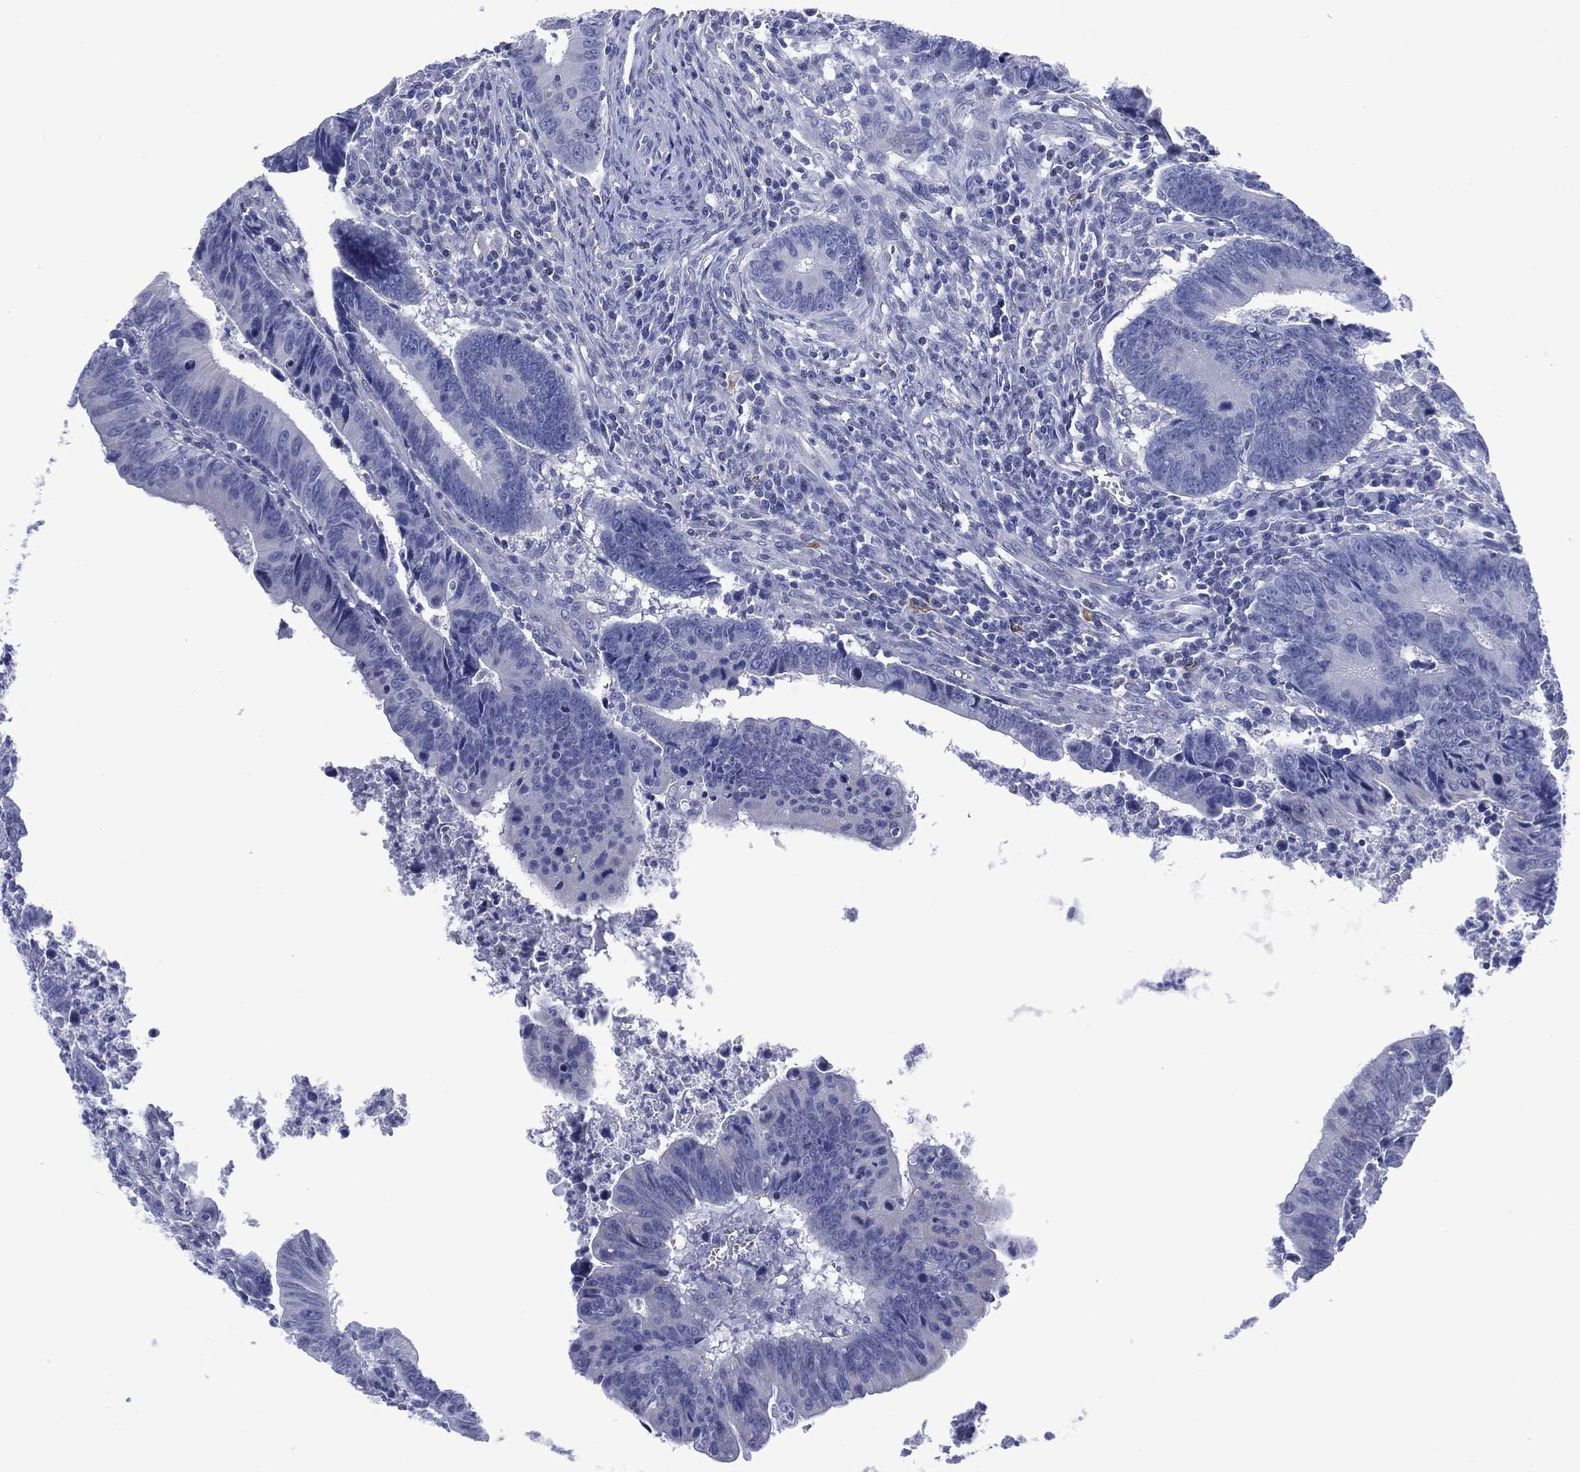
{"staining": {"intensity": "negative", "quantity": "none", "location": "none"}, "tissue": "colorectal cancer", "cell_type": "Tumor cells", "image_type": "cancer", "snomed": [{"axis": "morphology", "description": "Adenocarcinoma, NOS"}, {"axis": "topography", "description": "Colon"}], "caption": "Human colorectal cancer (adenocarcinoma) stained for a protein using immunohistochemistry exhibits no expression in tumor cells.", "gene": "DDI1", "patient": {"sex": "female", "age": 87}}